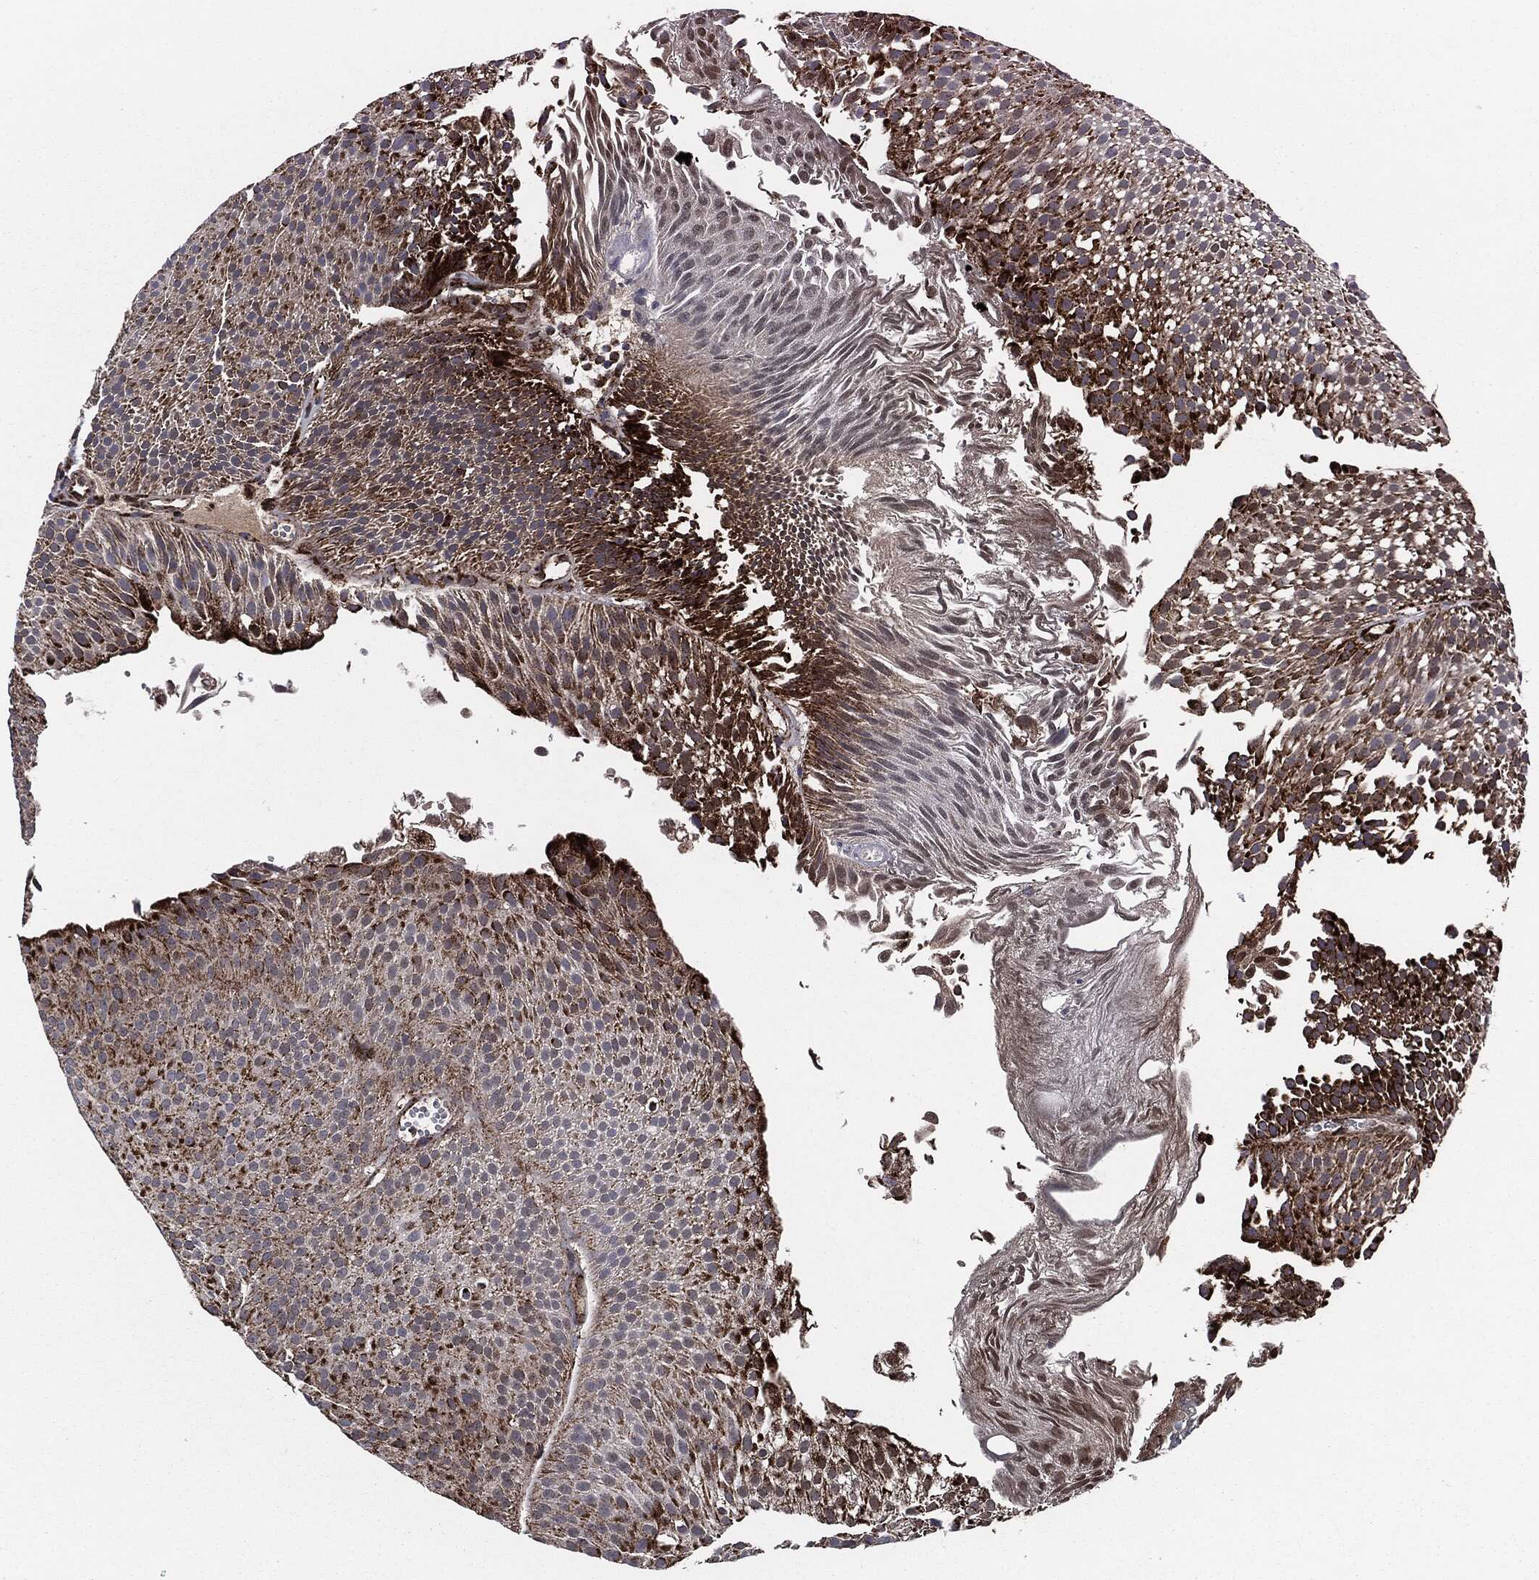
{"staining": {"intensity": "strong", "quantity": "25%-75%", "location": "cytoplasmic/membranous"}, "tissue": "urothelial cancer", "cell_type": "Tumor cells", "image_type": "cancer", "snomed": [{"axis": "morphology", "description": "Urothelial carcinoma, Low grade"}, {"axis": "topography", "description": "Urinary bladder"}], "caption": "Immunohistochemical staining of human urothelial cancer shows strong cytoplasmic/membranous protein positivity in about 25%-75% of tumor cells.", "gene": "FH", "patient": {"sex": "male", "age": 65}}